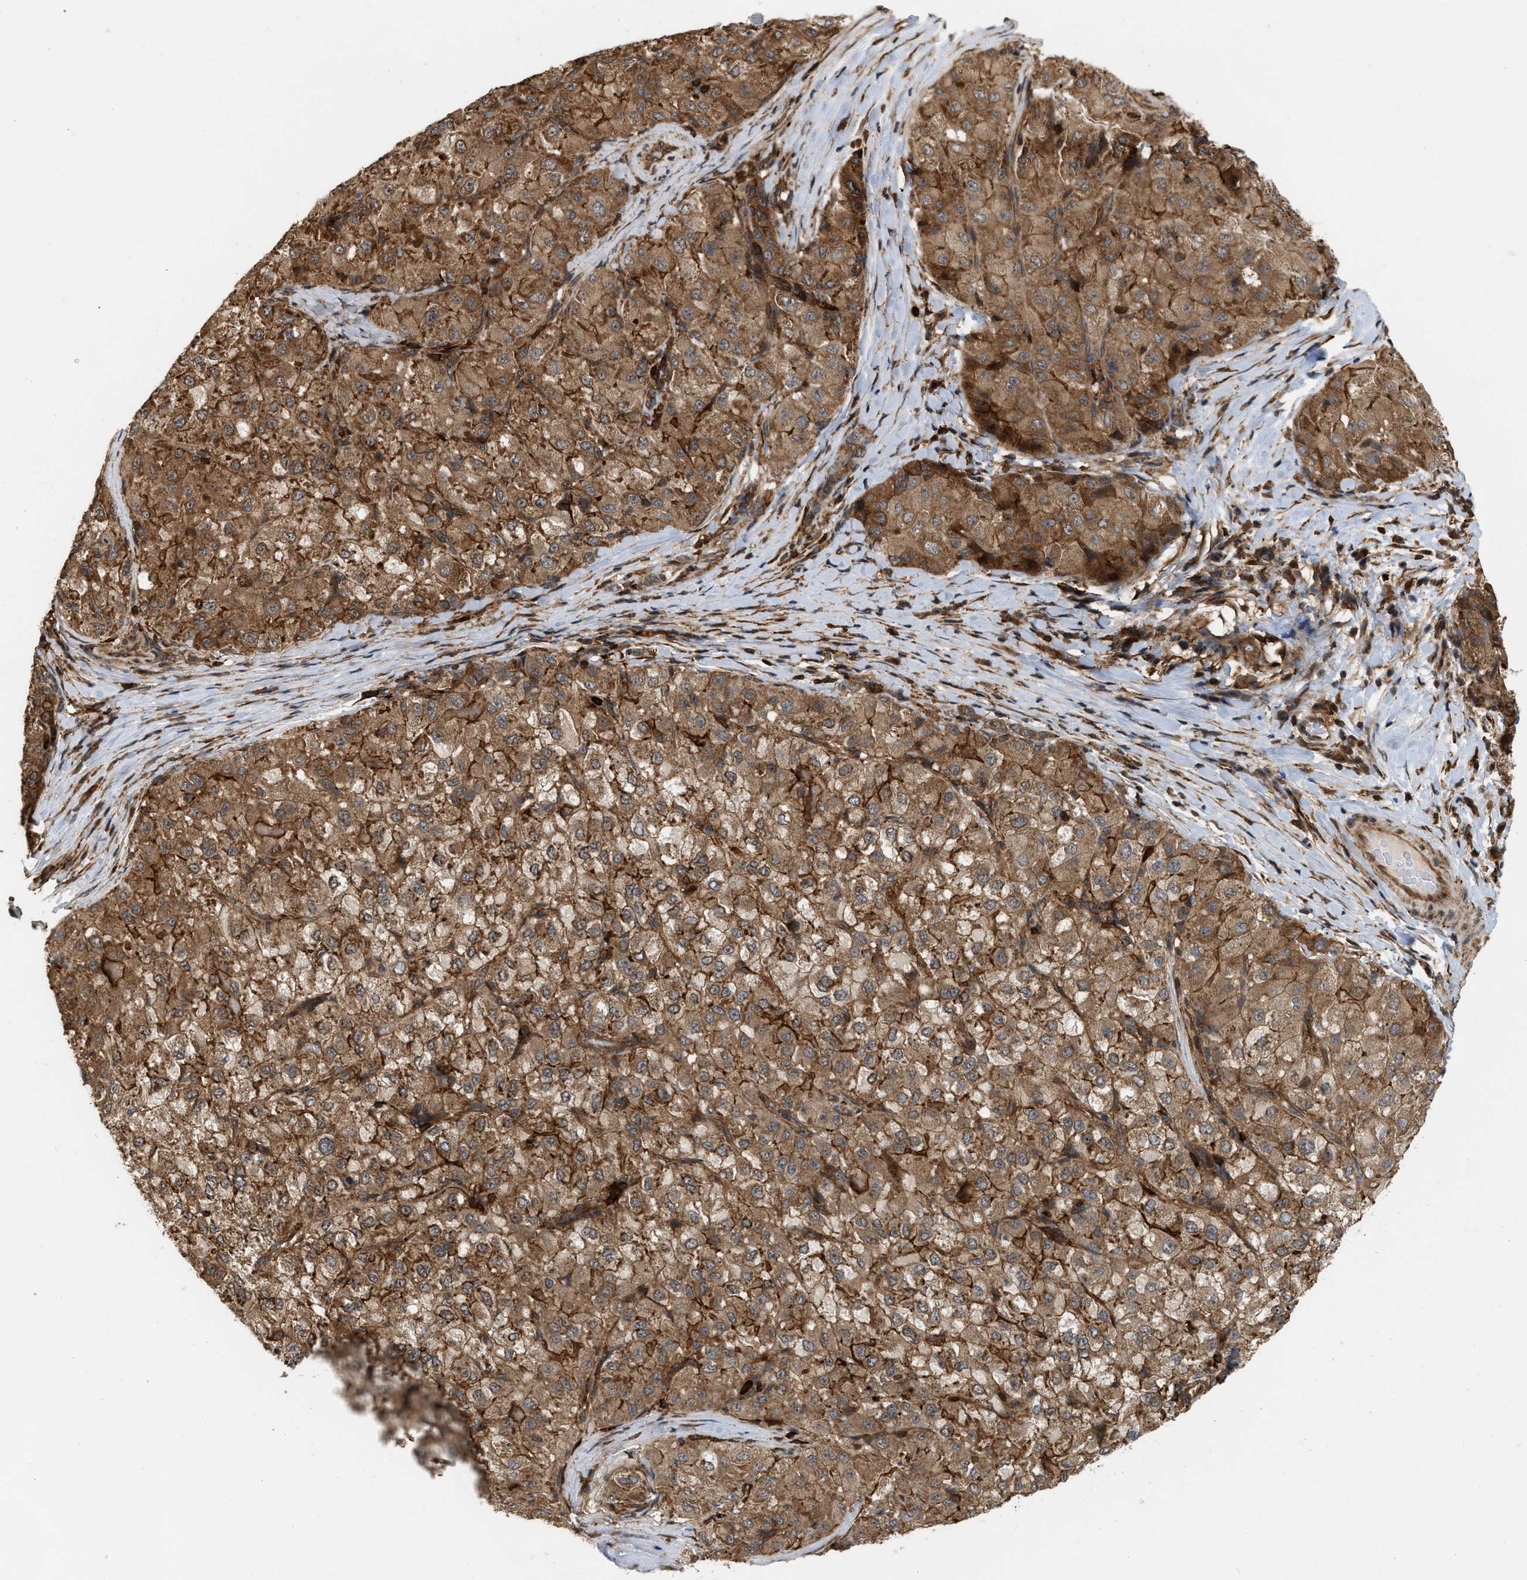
{"staining": {"intensity": "strong", "quantity": ">75%", "location": "cytoplasmic/membranous"}, "tissue": "liver cancer", "cell_type": "Tumor cells", "image_type": "cancer", "snomed": [{"axis": "morphology", "description": "Carcinoma, Hepatocellular, NOS"}, {"axis": "topography", "description": "Liver"}], "caption": "Human liver cancer stained for a protein (brown) shows strong cytoplasmic/membranous positive staining in approximately >75% of tumor cells.", "gene": "IQCE", "patient": {"sex": "male", "age": 80}}